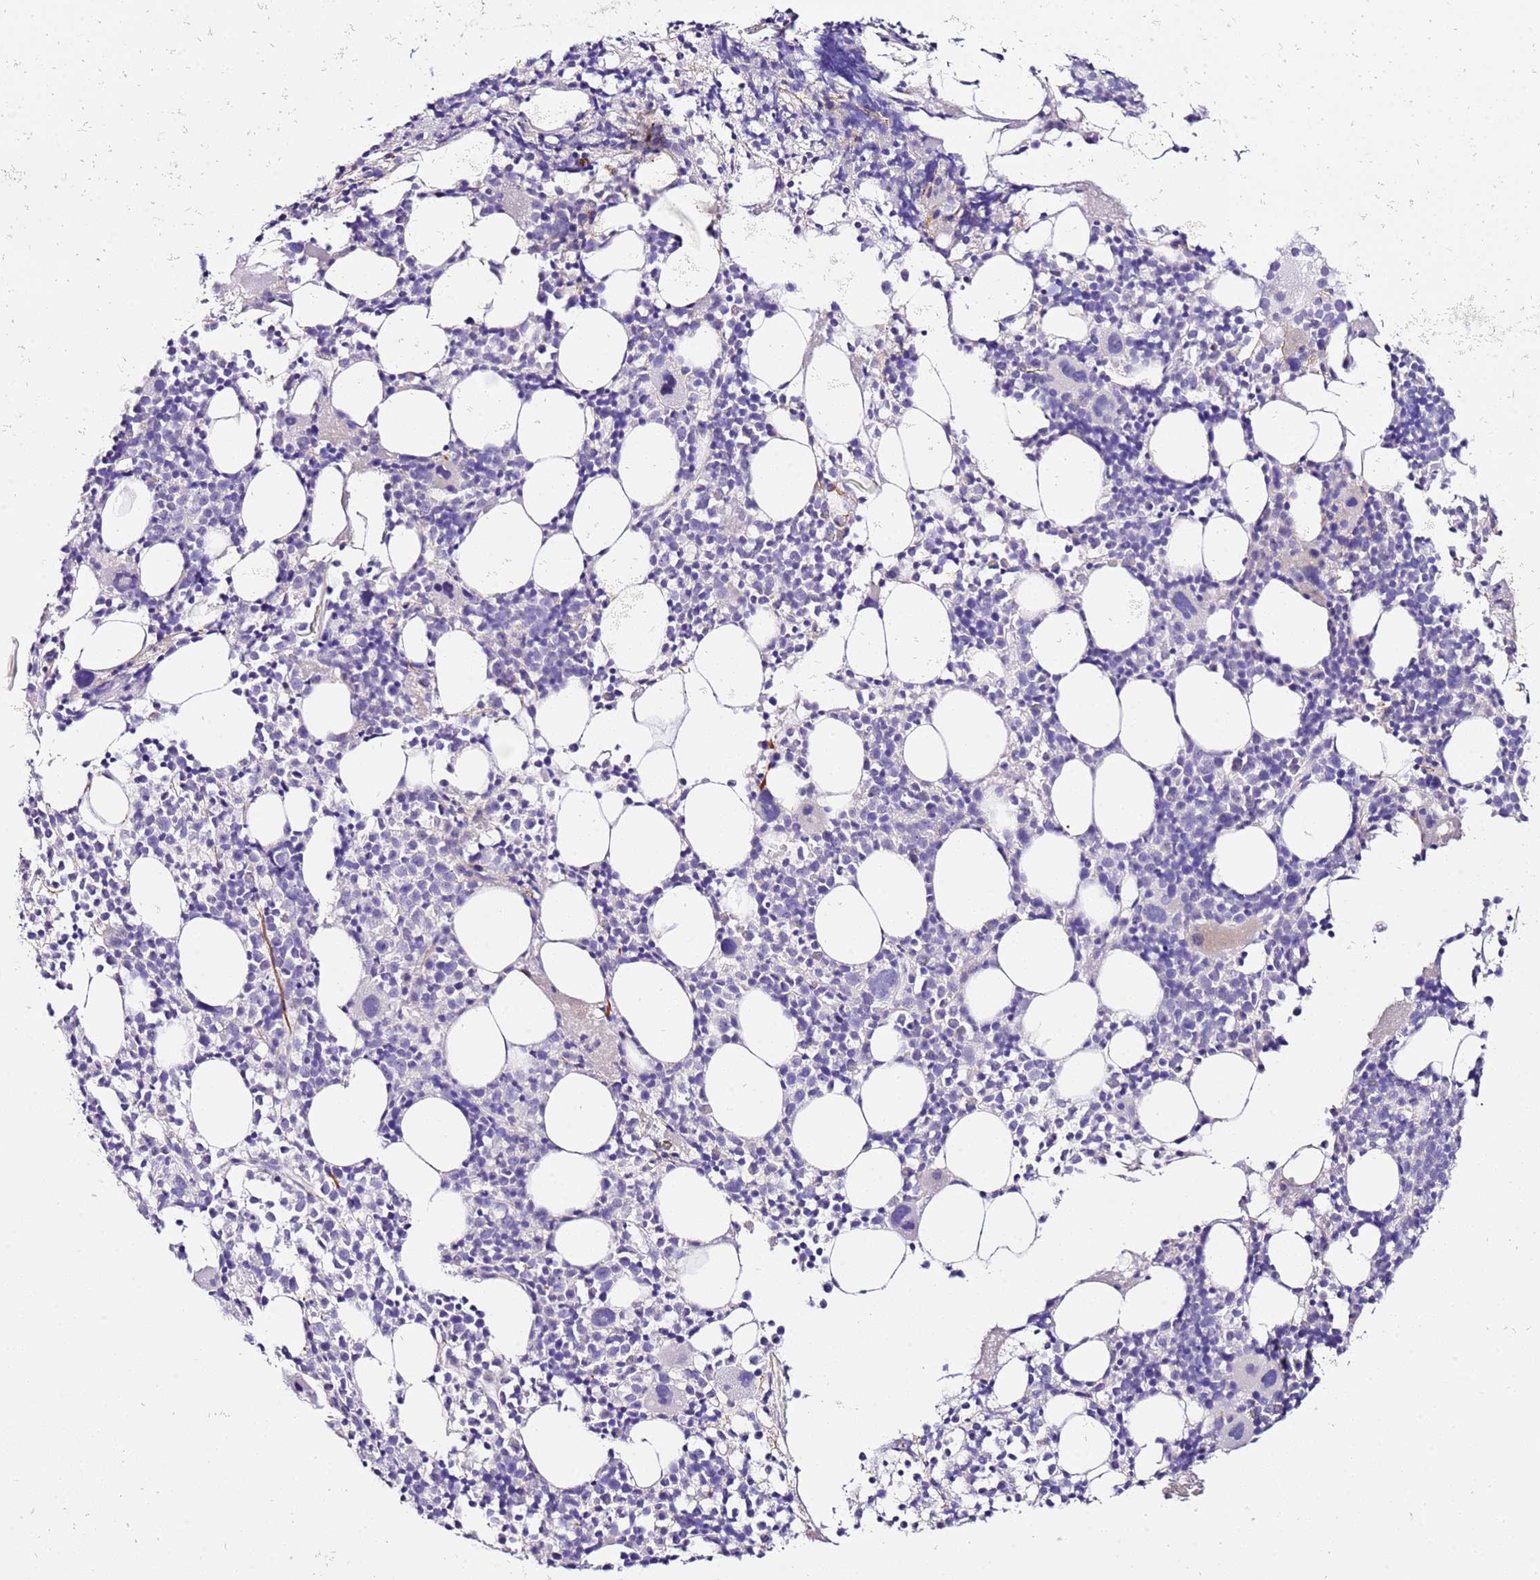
{"staining": {"intensity": "negative", "quantity": "none", "location": "none"}, "tissue": "bone marrow", "cell_type": "Hematopoietic cells", "image_type": "normal", "snomed": [{"axis": "morphology", "description": "Normal tissue, NOS"}, {"axis": "topography", "description": "Bone marrow"}], "caption": "Bone marrow stained for a protein using immunohistochemistry reveals no staining hematopoietic cells.", "gene": "HGD", "patient": {"sex": "female", "age": 48}}